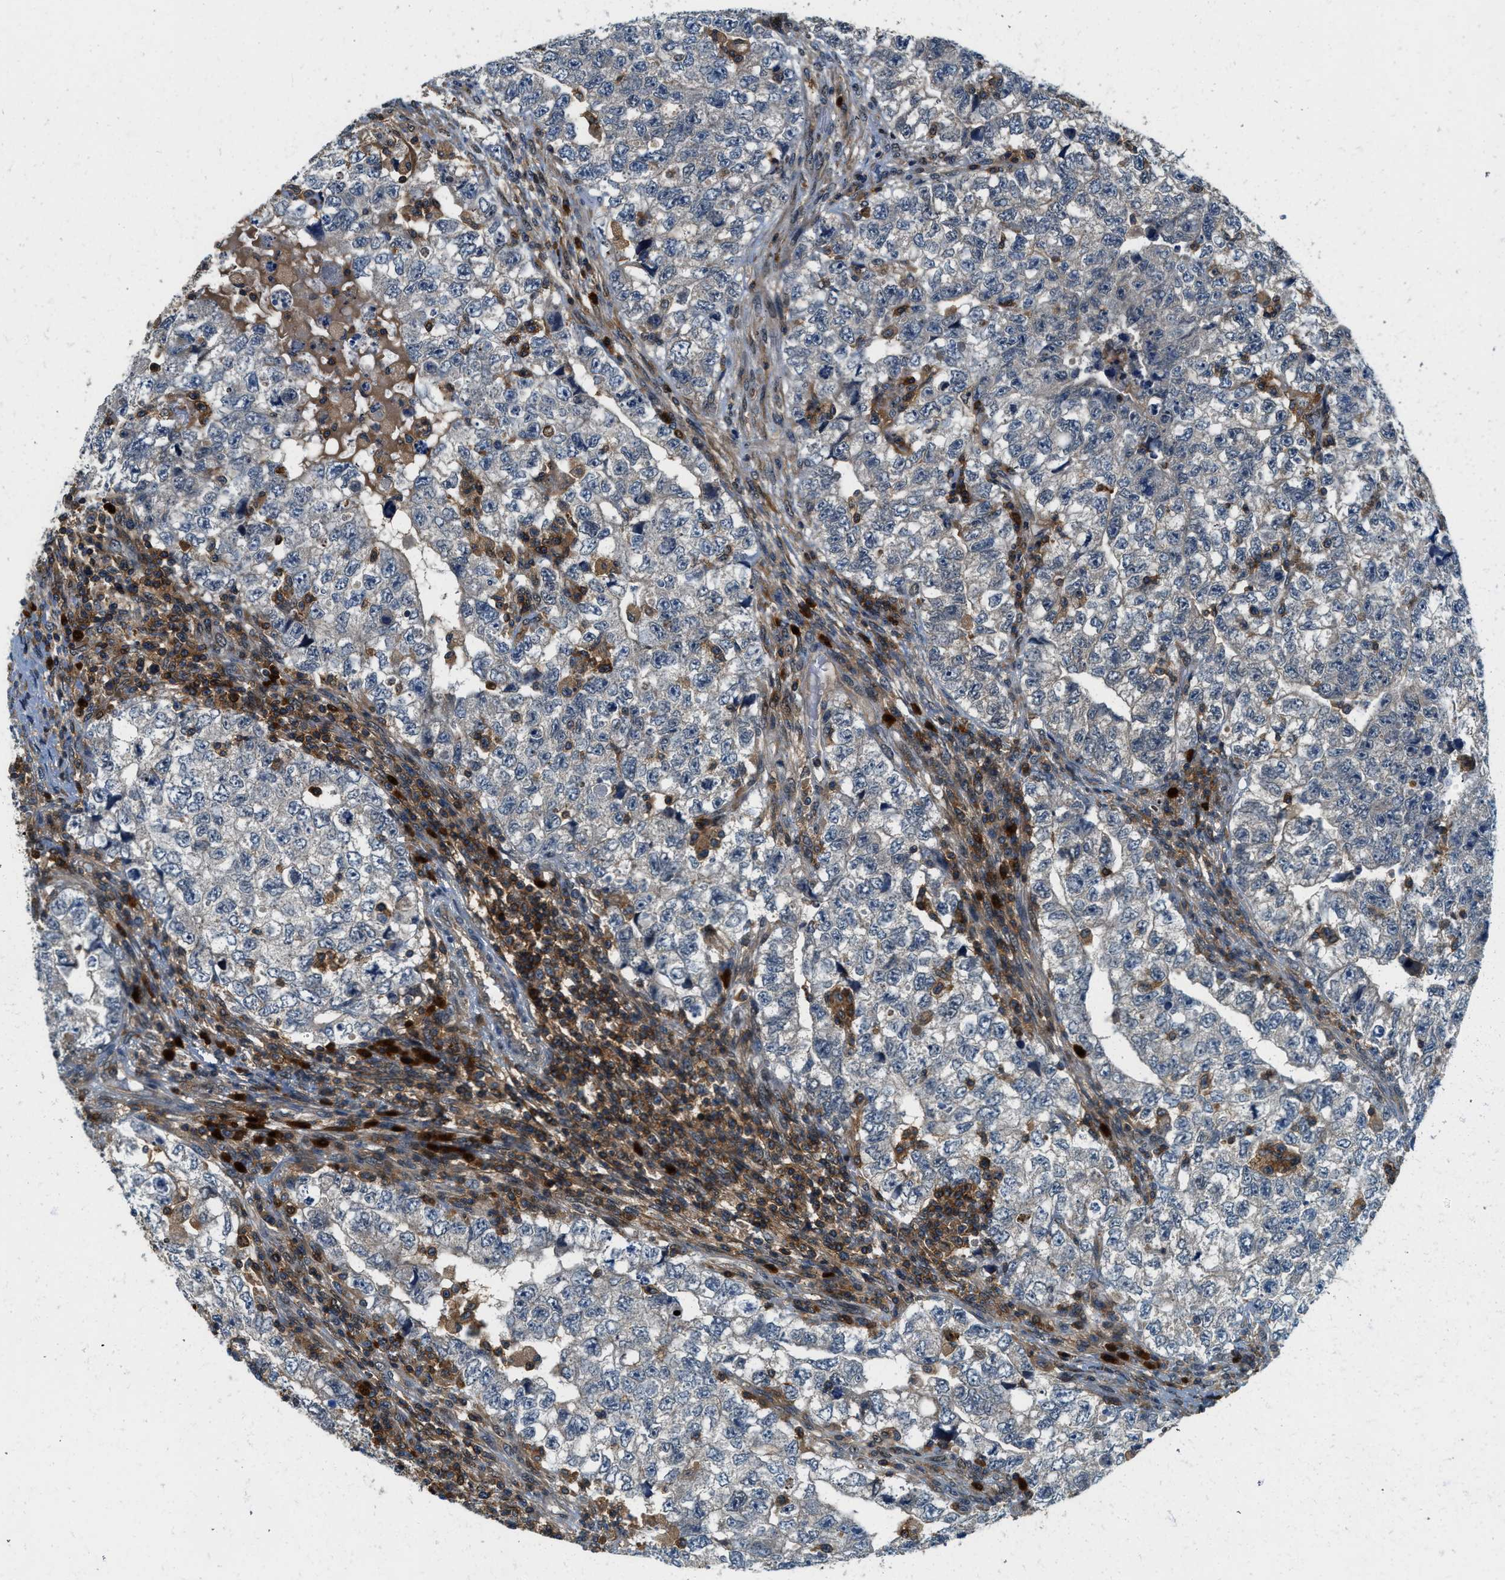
{"staining": {"intensity": "negative", "quantity": "none", "location": "none"}, "tissue": "testis cancer", "cell_type": "Tumor cells", "image_type": "cancer", "snomed": [{"axis": "morphology", "description": "Carcinoma, Embryonal, NOS"}, {"axis": "topography", "description": "Testis"}], "caption": "Testis cancer was stained to show a protein in brown. There is no significant positivity in tumor cells.", "gene": "GMPPB", "patient": {"sex": "male", "age": 36}}